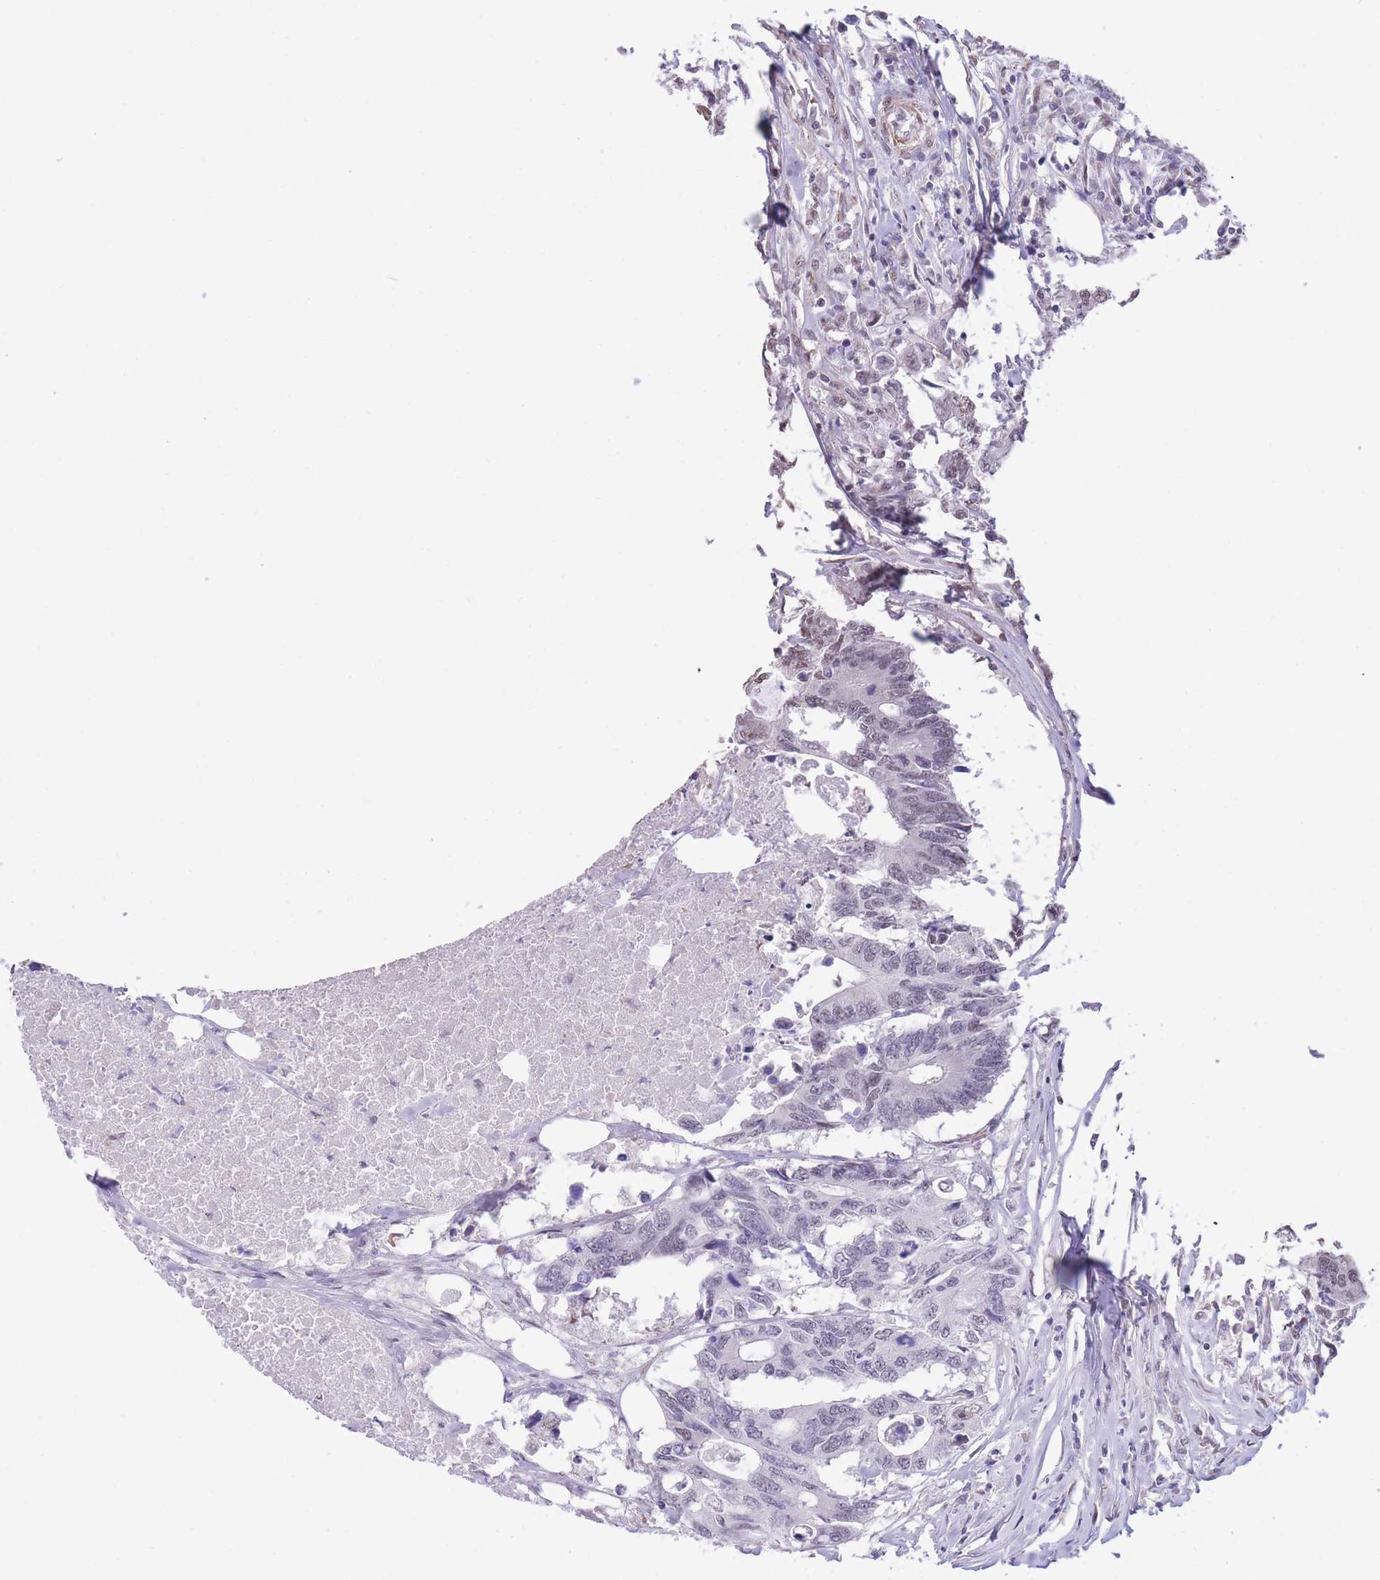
{"staining": {"intensity": "weak", "quantity": "<25%", "location": "nuclear"}, "tissue": "colorectal cancer", "cell_type": "Tumor cells", "image_type": "cancer", "snomed": [{"axis": "morphology", "description": "Adenocarcinoma, NOS"}, {"axis": "topography", "description": "Colon"}], "caption": "Tumor cells are negative for brown protein staining in colorectal adenocarcinoma.", "gene": "PSG8", "patient": {"sex": "male", "age": 71}}